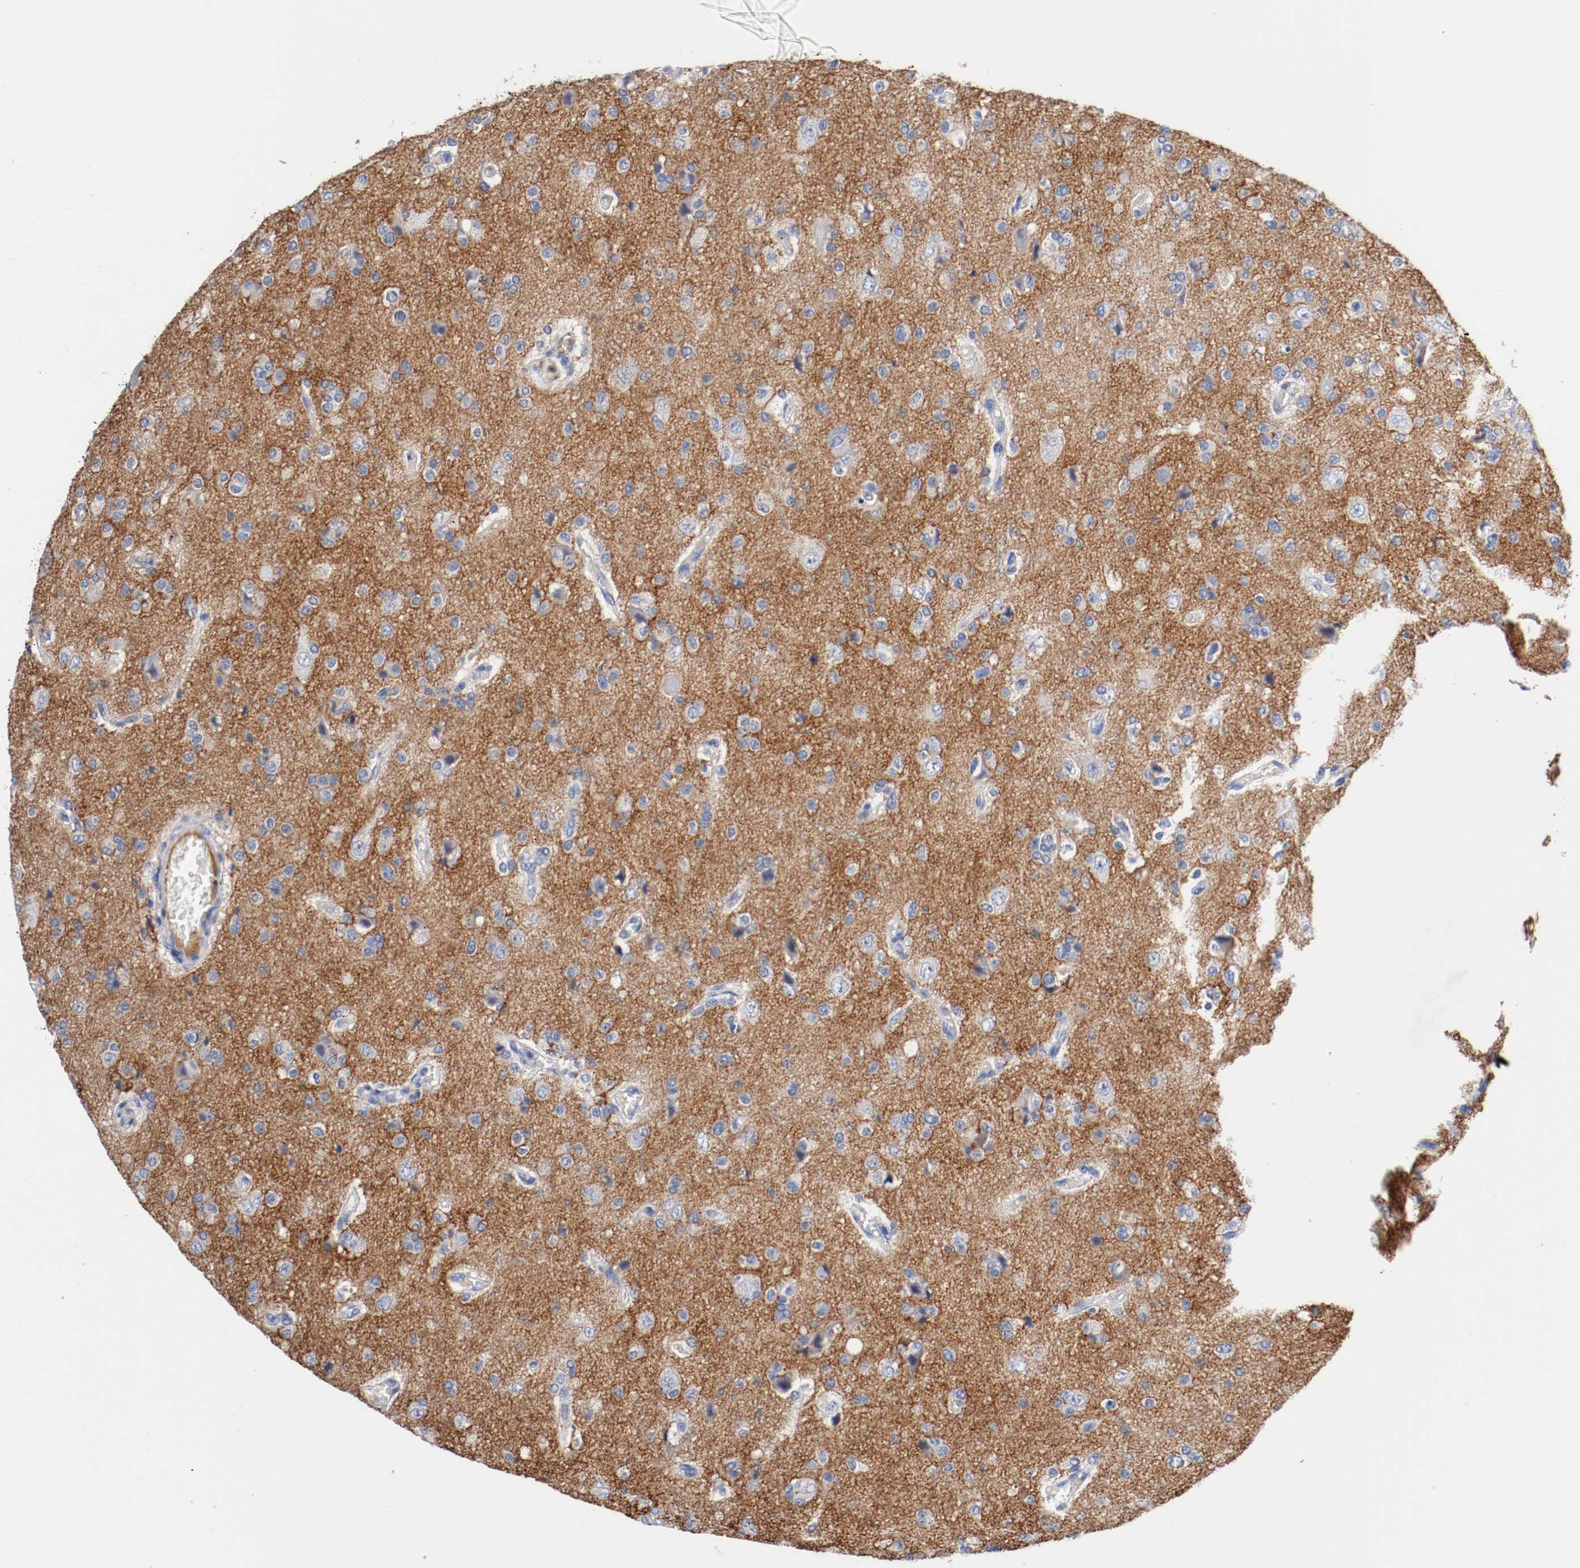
{"staining": {"intensity": "moderate", "quantity": "<25%", "location": "cytoplasmic/membranous"}, "tissue": "glioma", "cell_type": "Tumor cells", "image_type": "cancer", "snomed": [{"axis": "morphology", "description": "Glioma, malignant, High grade"}, {"axis": "topography", "description": "Brain"}], "caption": "Approximately <25% of tumor cells in human high-grade glioma (malignant) reveal moderate cytoplasmic/membranous protein positivity as visualized by brown immunohistochemical staining.", "gene": "TNC", "patient": {"sex": "male", "age": 47}}